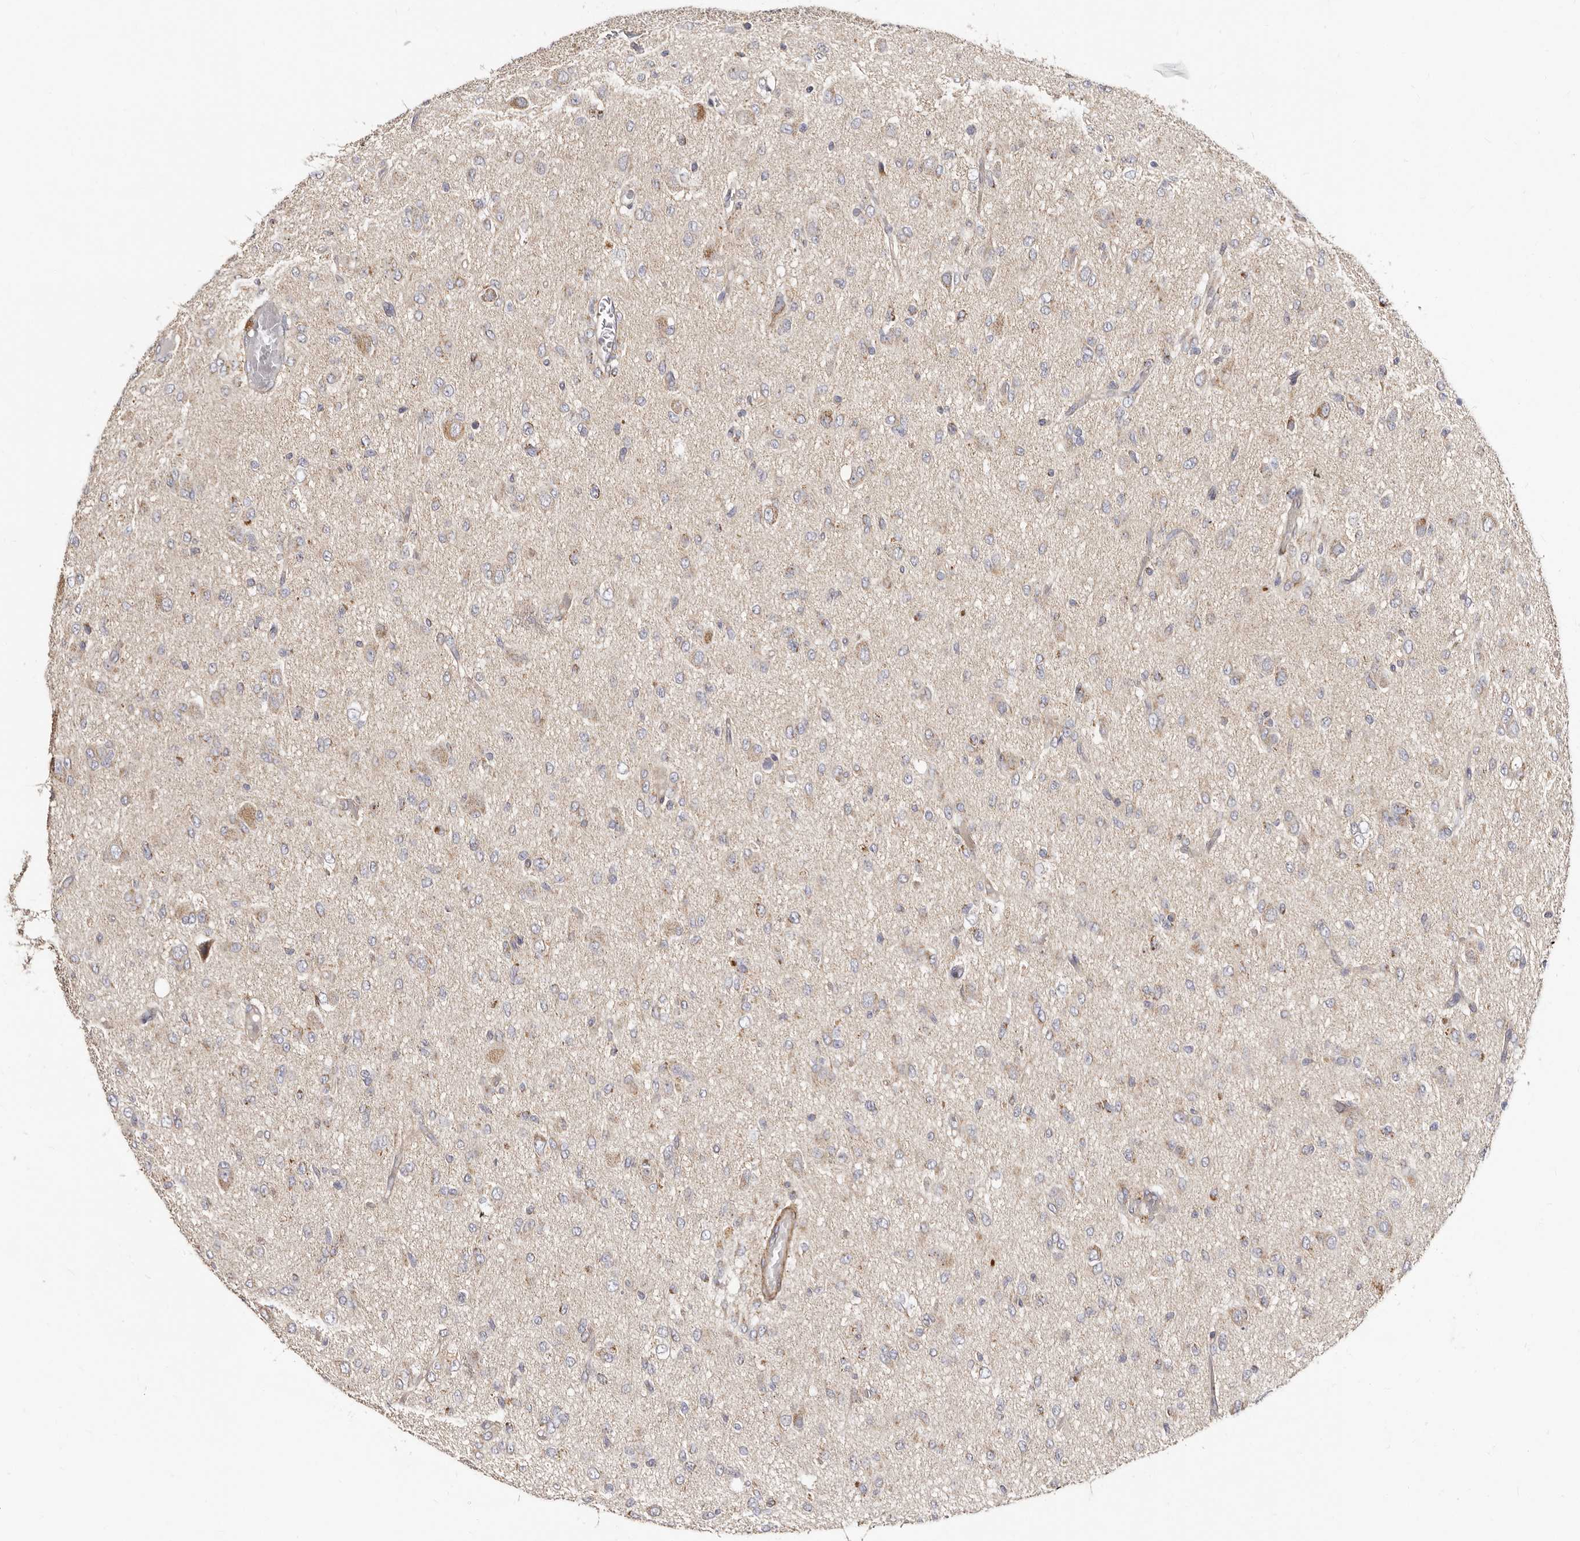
{"staining": {"intensity": "negative", "quantity": "none", "location": "none"}, "tissue": "glioma", "cell_type": "Tumor cells", "image_type": "cancer", "snomed": [{"axis": "morphology", "description": "Glioma, malignant, High grade"}, {"axis": "topography", "description": "Brain"}], "caption": "IHC photomicrograph of neoplastic tissue: glioma stained with DAB (3,3'-diaminobenzidine) demonstrates no significant protein positivity in tumor cells. (Stains: DAB immunohistochemistry with hematoxylin counter stain, Microscopy: brightfield microscopy at high magnification).", "gene": "BAIAP2L1", "patient": {"sex": "female", "age": 59}}